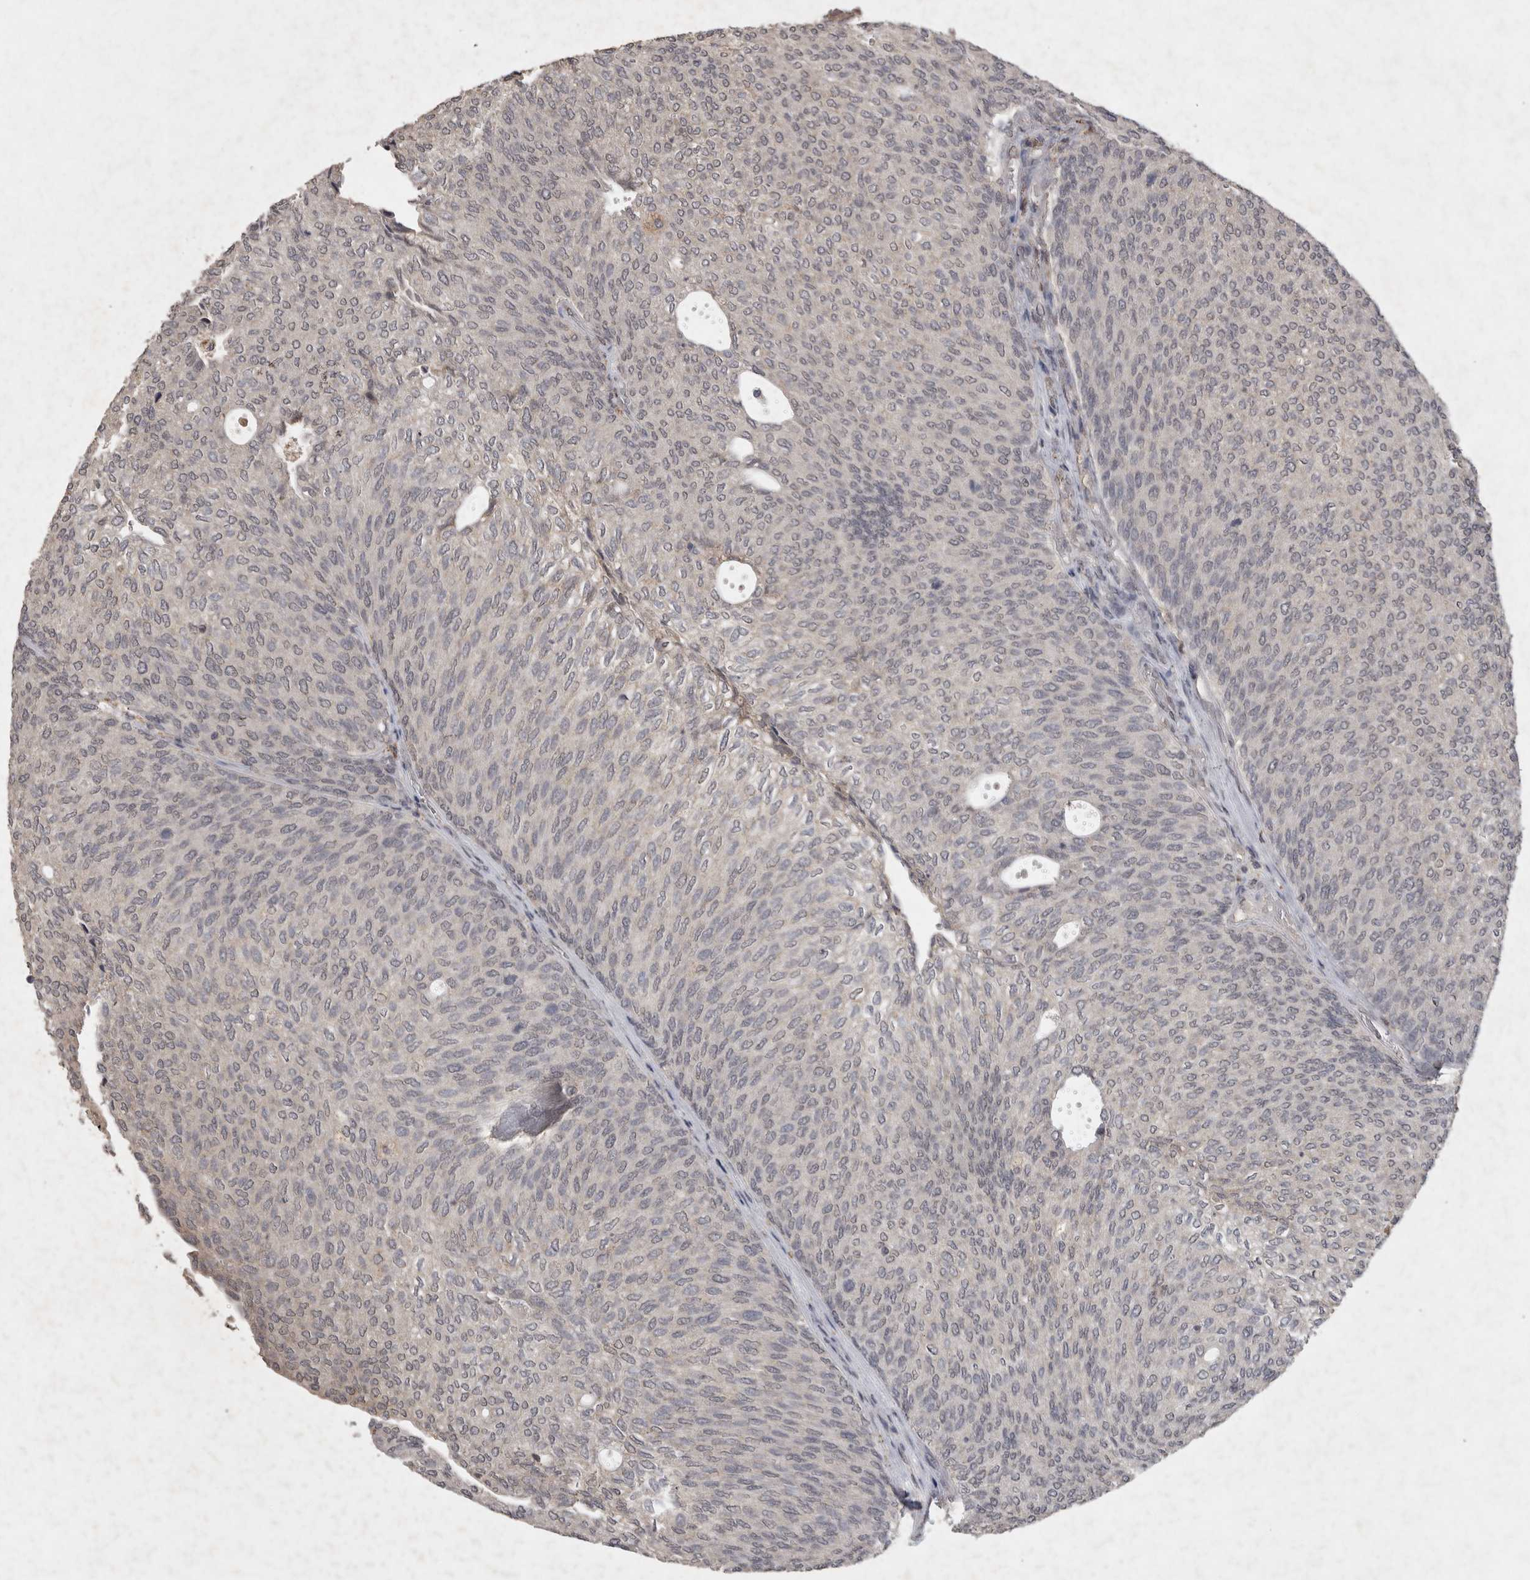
{"staining": {"intensity": "negative", "quantity": "none", "location": "none"}, "tissue": "urothelial cancer", "cell_type": "Tumor cells", "image_type": "cancer", "snomed": [{"axis": "morphology", "description": "Urothelial carcinoma, Low grade"}, {"axis": "topography", "description": "Urinary bladder"}], "caption": "Immunohistochemistry (IHC) histopathology image of human low-grade urothelial carcinoma stained for a protein (brown), which exhibits no expression in tumor cells. (IHC, brightfield microscopy, high magnification).", "gene": "APLNR", "patient": {"sex": "female", "age": 79}}